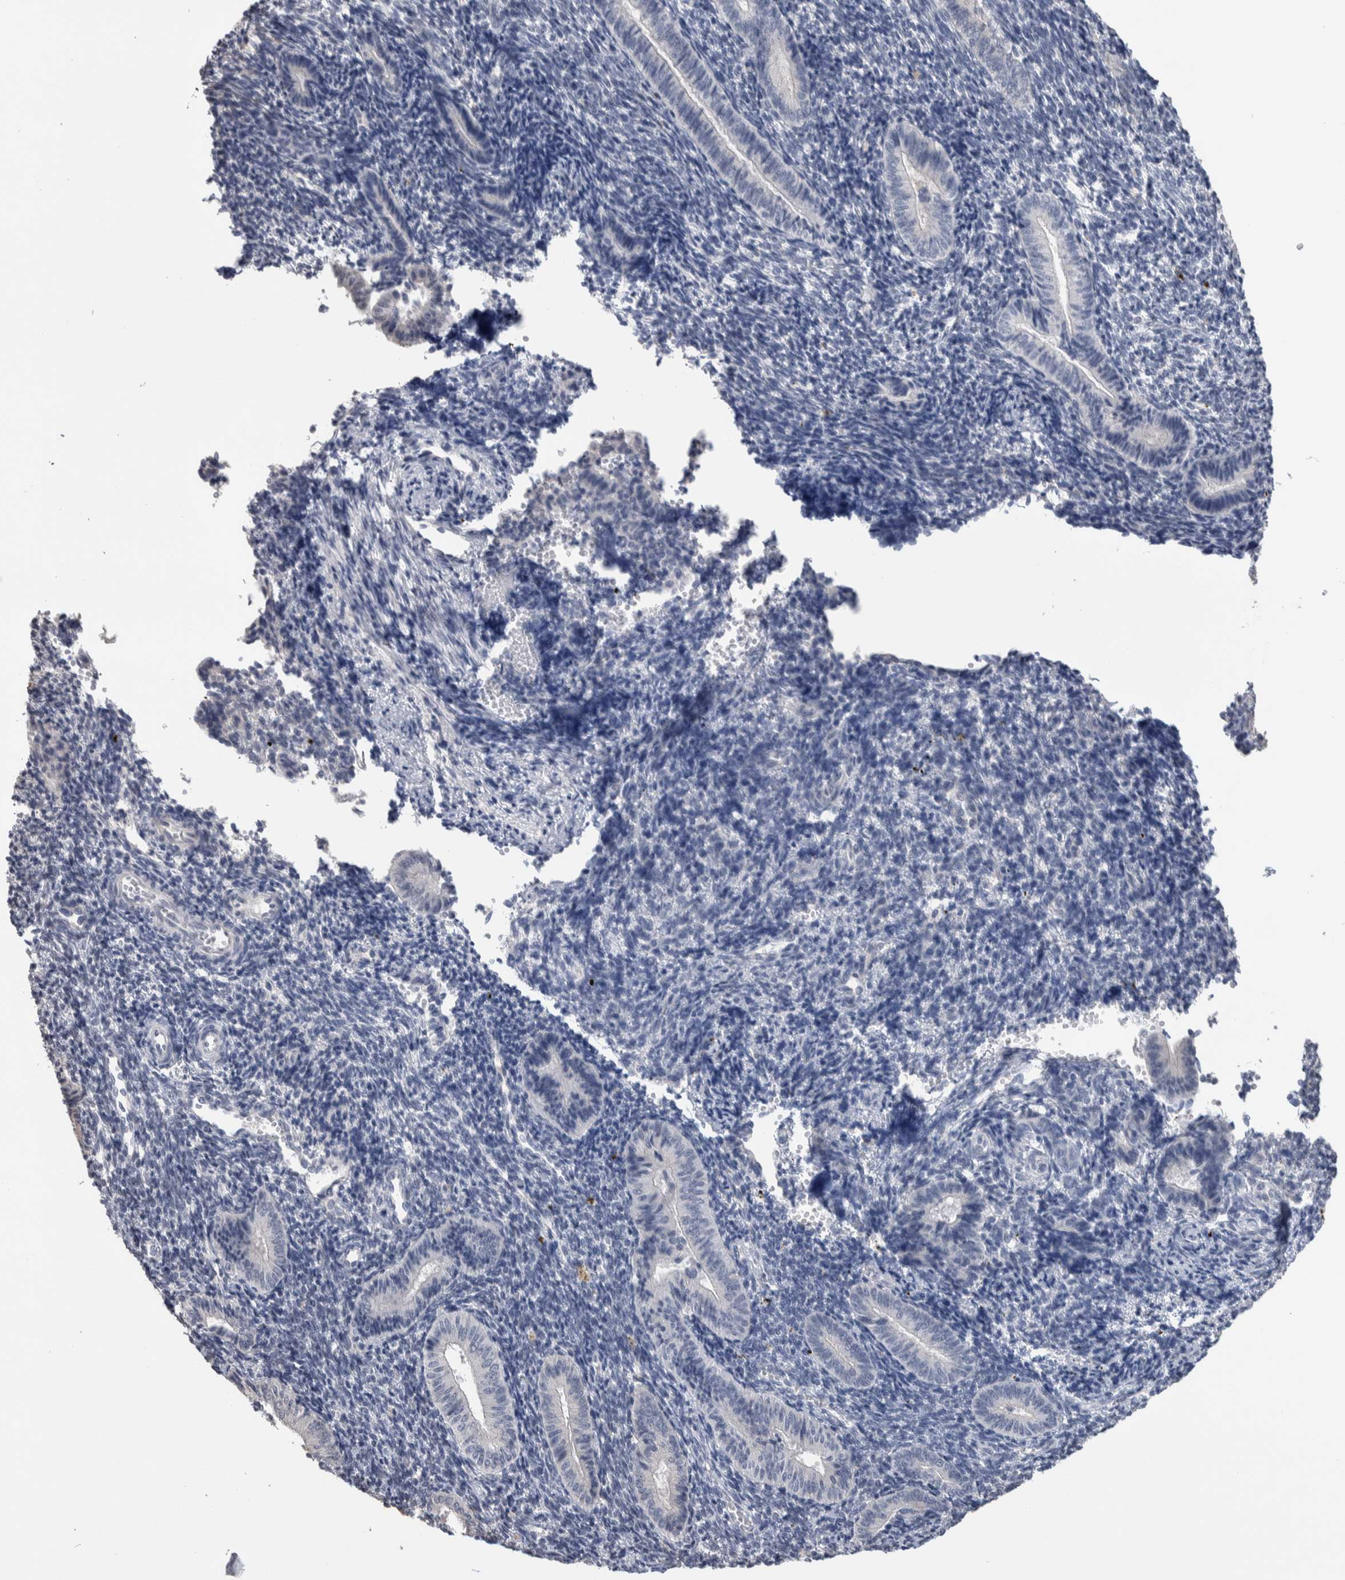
{"staining": {"intensity": "negative", "quantity": "none", "location": "none"}, "tissue": "endometrium", "cell_type": "Cells in endometrial stroma", "image_type": "normal", "snomed": [{"axis": "morphology", "description": "Normal tissue, NOS"}, {"axis": "topography", "description": "Uterus"}, {"axis": "topography", "description": "Endometrium"}], "caption": "Protein analysis of benign endometrium exhibits no significant expression in cells in endometrial stroma.", "gene": "TMEM102", "patient": {"sex": "female", "age": 33}}